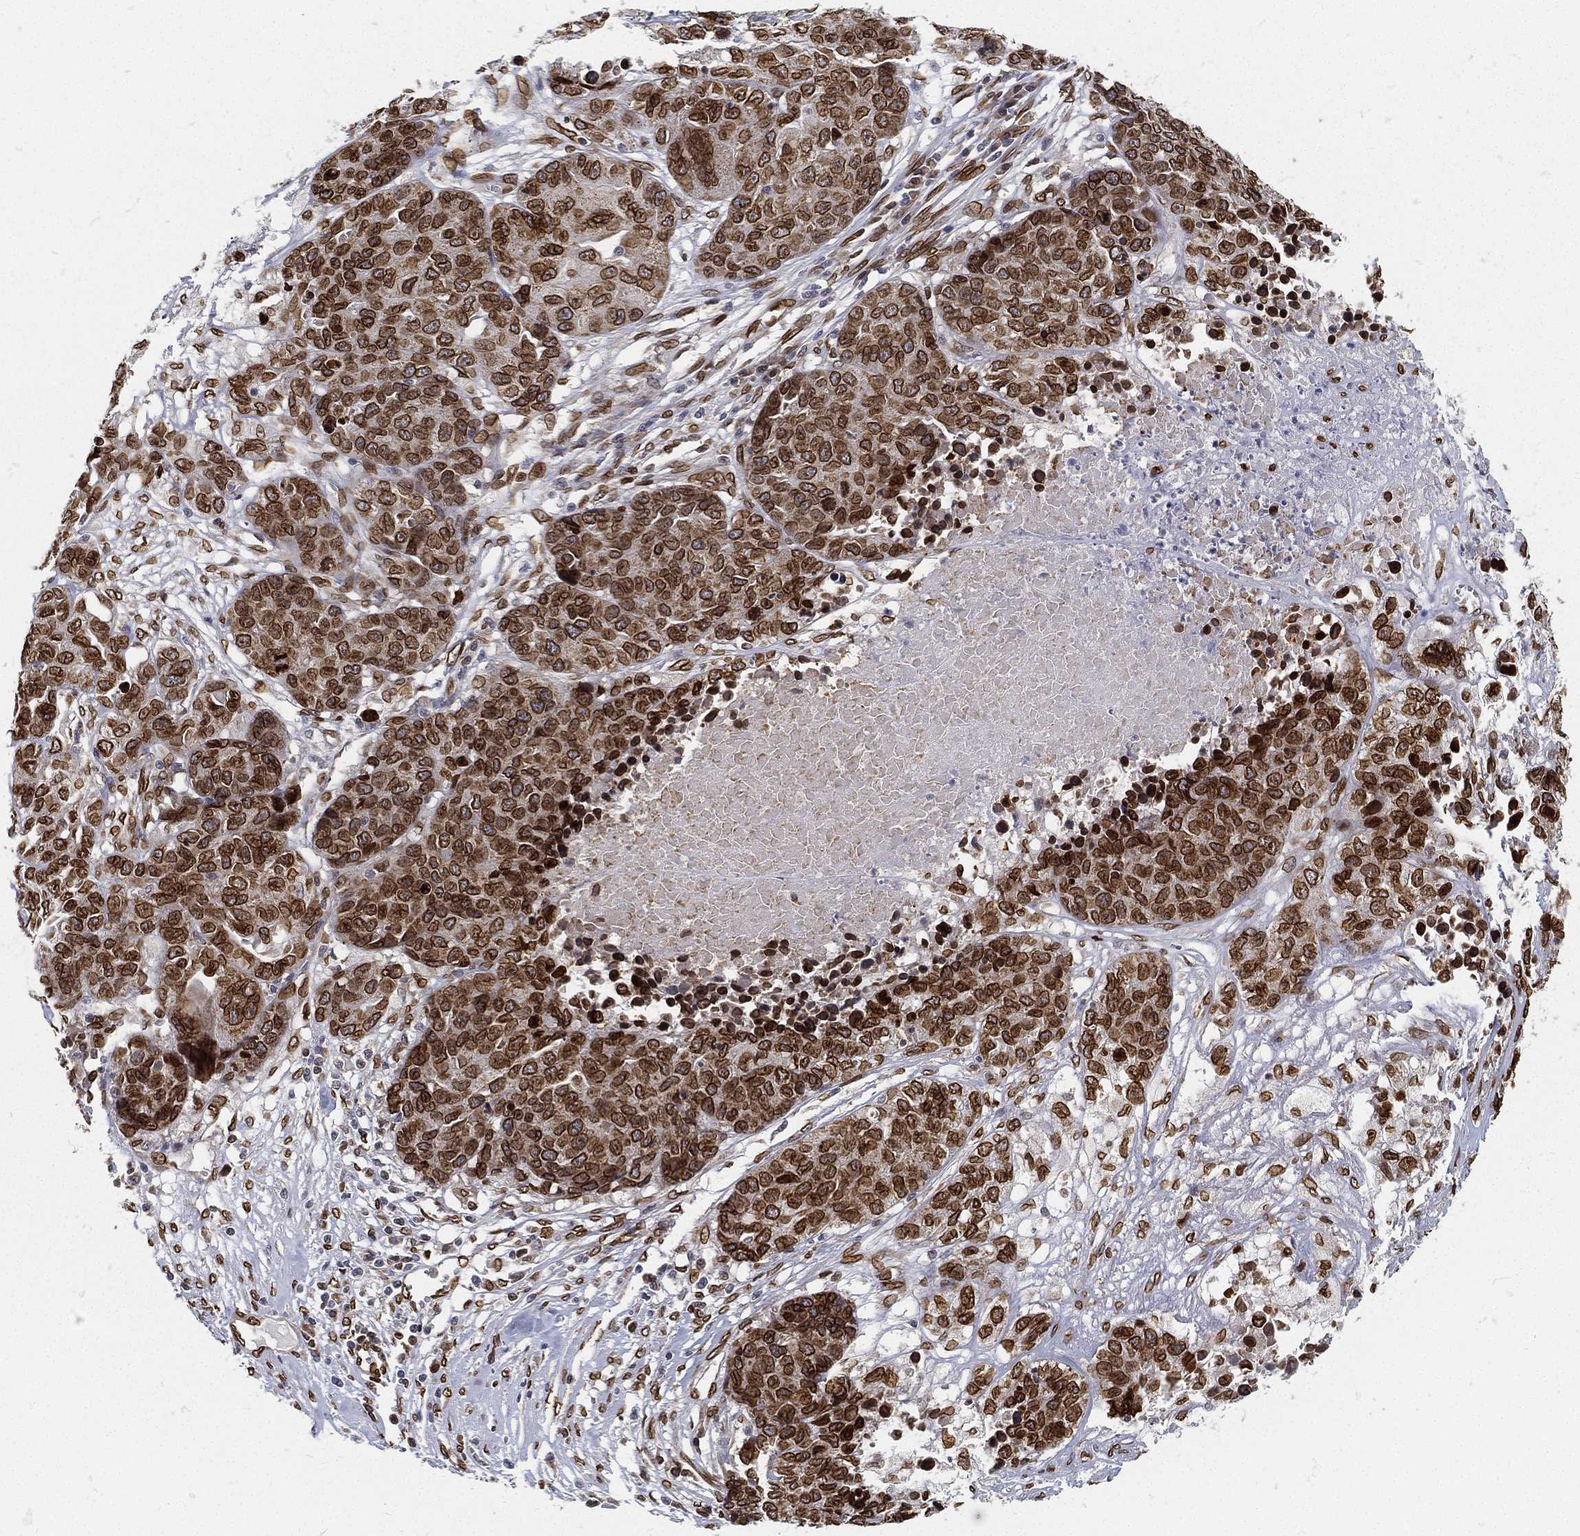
{"staining": {"intensity": "strong", "quantity": ">75%", "location": "cytoplasmic/membranous,nuclear"}, "tissue": "ovarian cancer", "cell_type": "Tumor cells", "image_type": "cancer", "snomed": [{"axis": "morphology", "description": "Cystadenocarcinoma, serous, NOS"}, {"axis": "topography", "description": "Ovary"}], "caption": "Human ovarian cancer stained for a protein (brown) displays strong cytoplasmic/membranous and nuclear positive expression in about >75% of tumor cells.", "gene": "PALB2", "patient": {"sex": "female", "age": 87}}